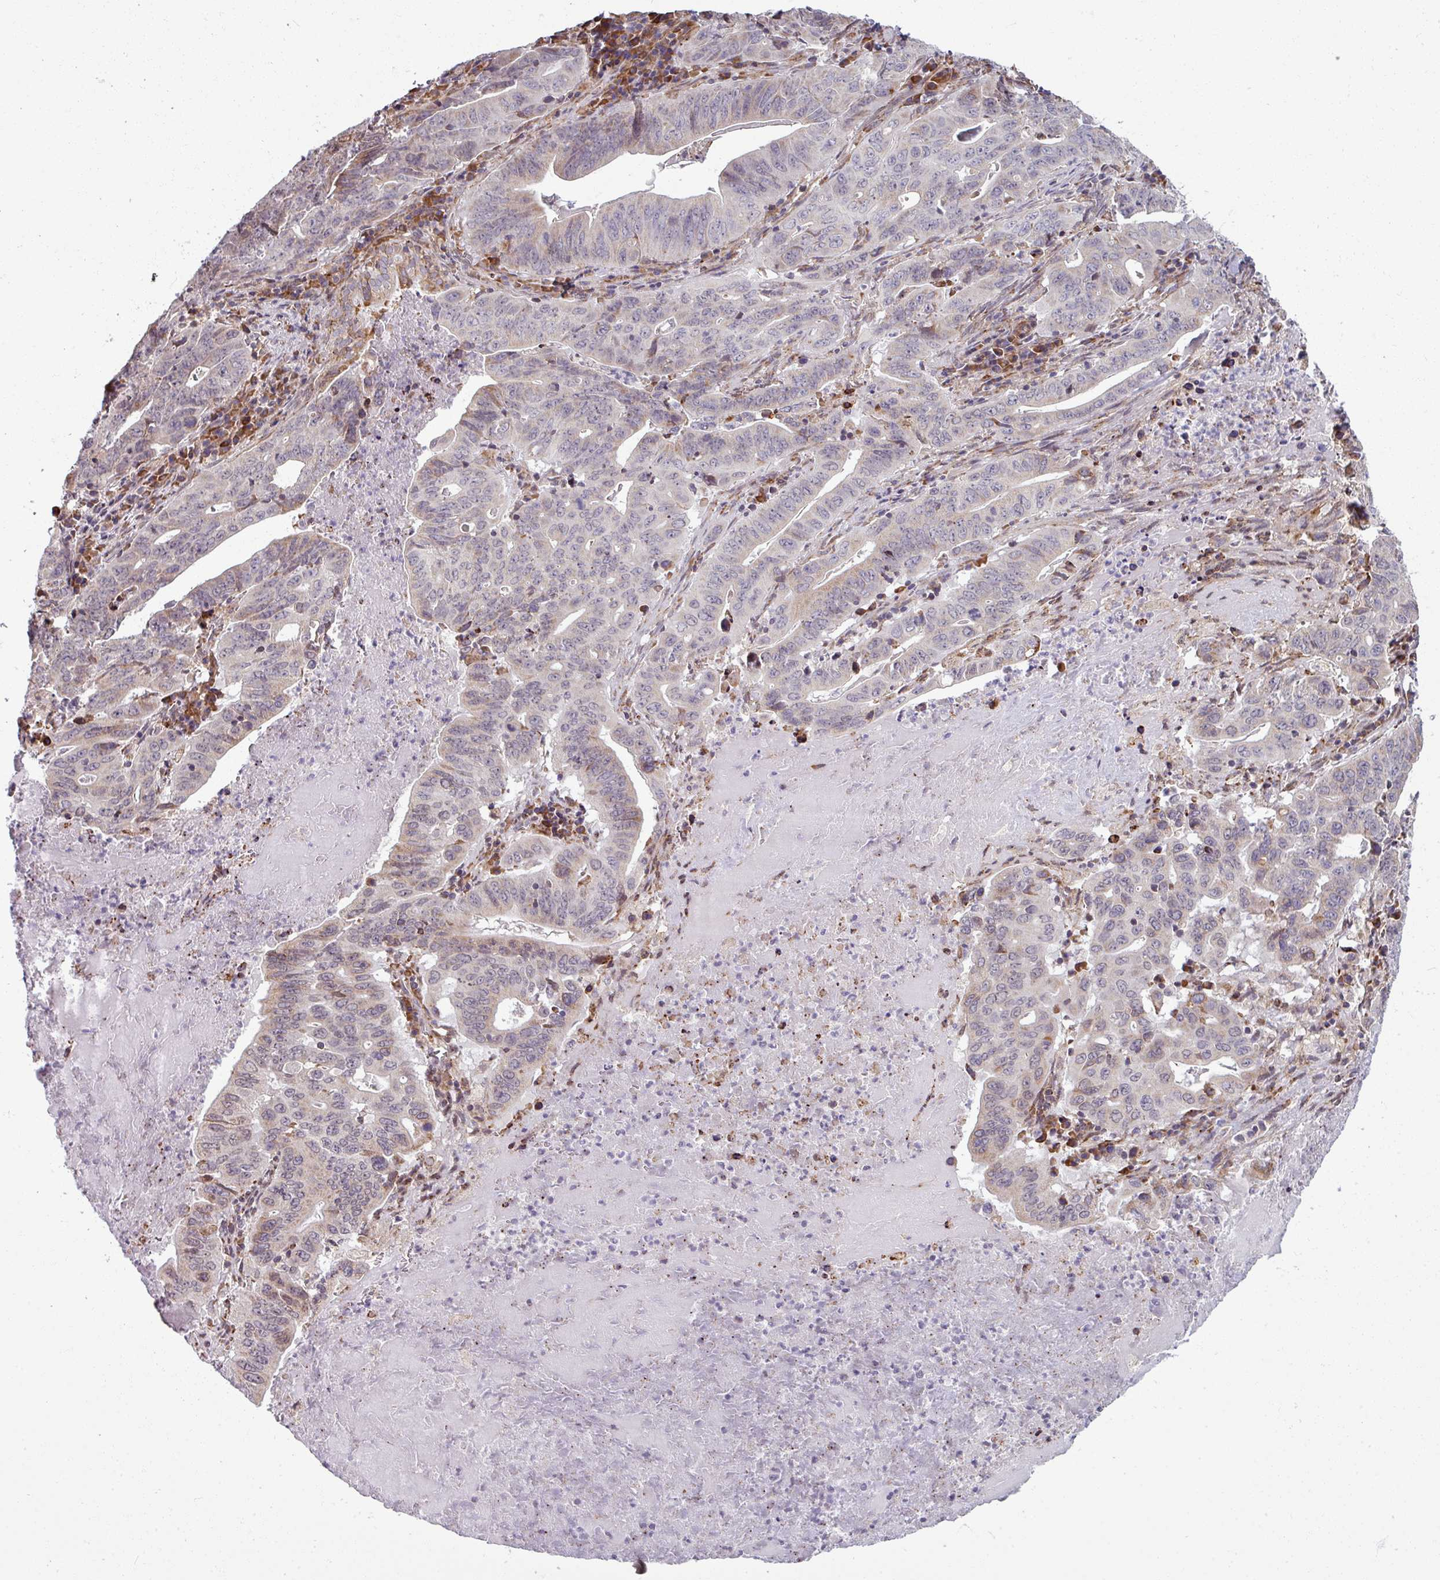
{"staining": {"intensity": "weak", "quantity": "<25%", "location": "cytoplasmic/membranous"}, "tissue": "lung cancer", "cell_type": "Tumor cells", "image_type": "cancer", "snomed": [{"axis": "morphology", "description": "Adenocarcinoma, NOS"}, {"axis": "topography", "description": "Lung"}], "caption": "IHC photomicrograph of lung cancer (adenocarcinoma) stained for a protein (brown), which exhibits no expression in tumor cells.", "gene": "MAGT1", "patient": {"sex": "female", "age": 60}}